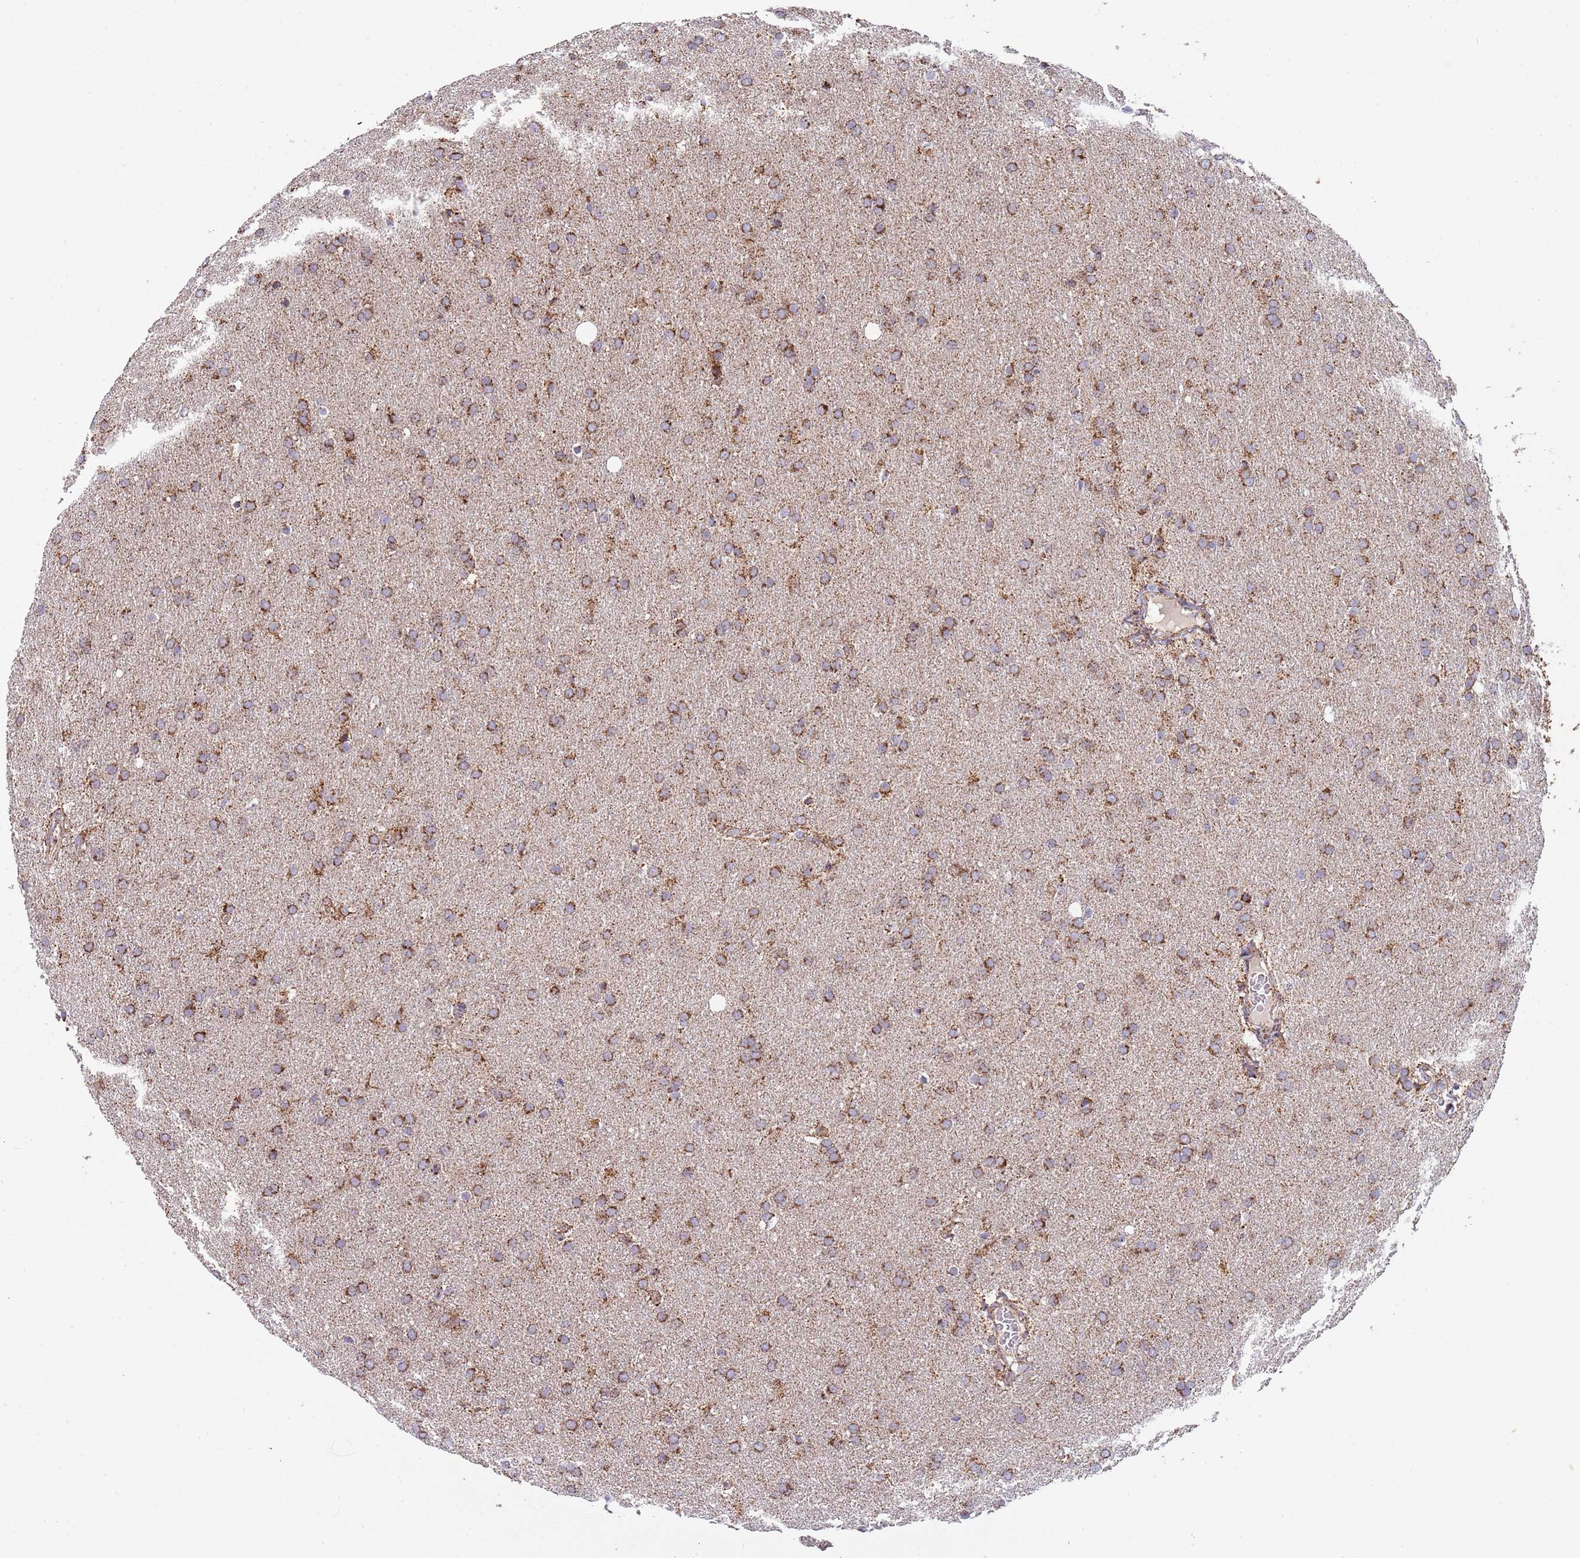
{"staining": {"intensity": "strong", "quantity": ">75%", "location": "cytoplasmic/membranous"}, "tissue": "glioma", "cell_type": "Tumor cells", "image_type": "cancer", "snomed": [{"axis": "morphology", "description": "Glioma, malignant, Low grade"}, {"axis": "topography", "description": "Brain"}], "caption": "Protein expression analysis of human malignant glioma (low-grade) reveals strong cytoplasmic/membranous positivity in approximately >75% of tumor cells.", "gene": "VPS16", "patient": {"sex": "female", "age": 32}}